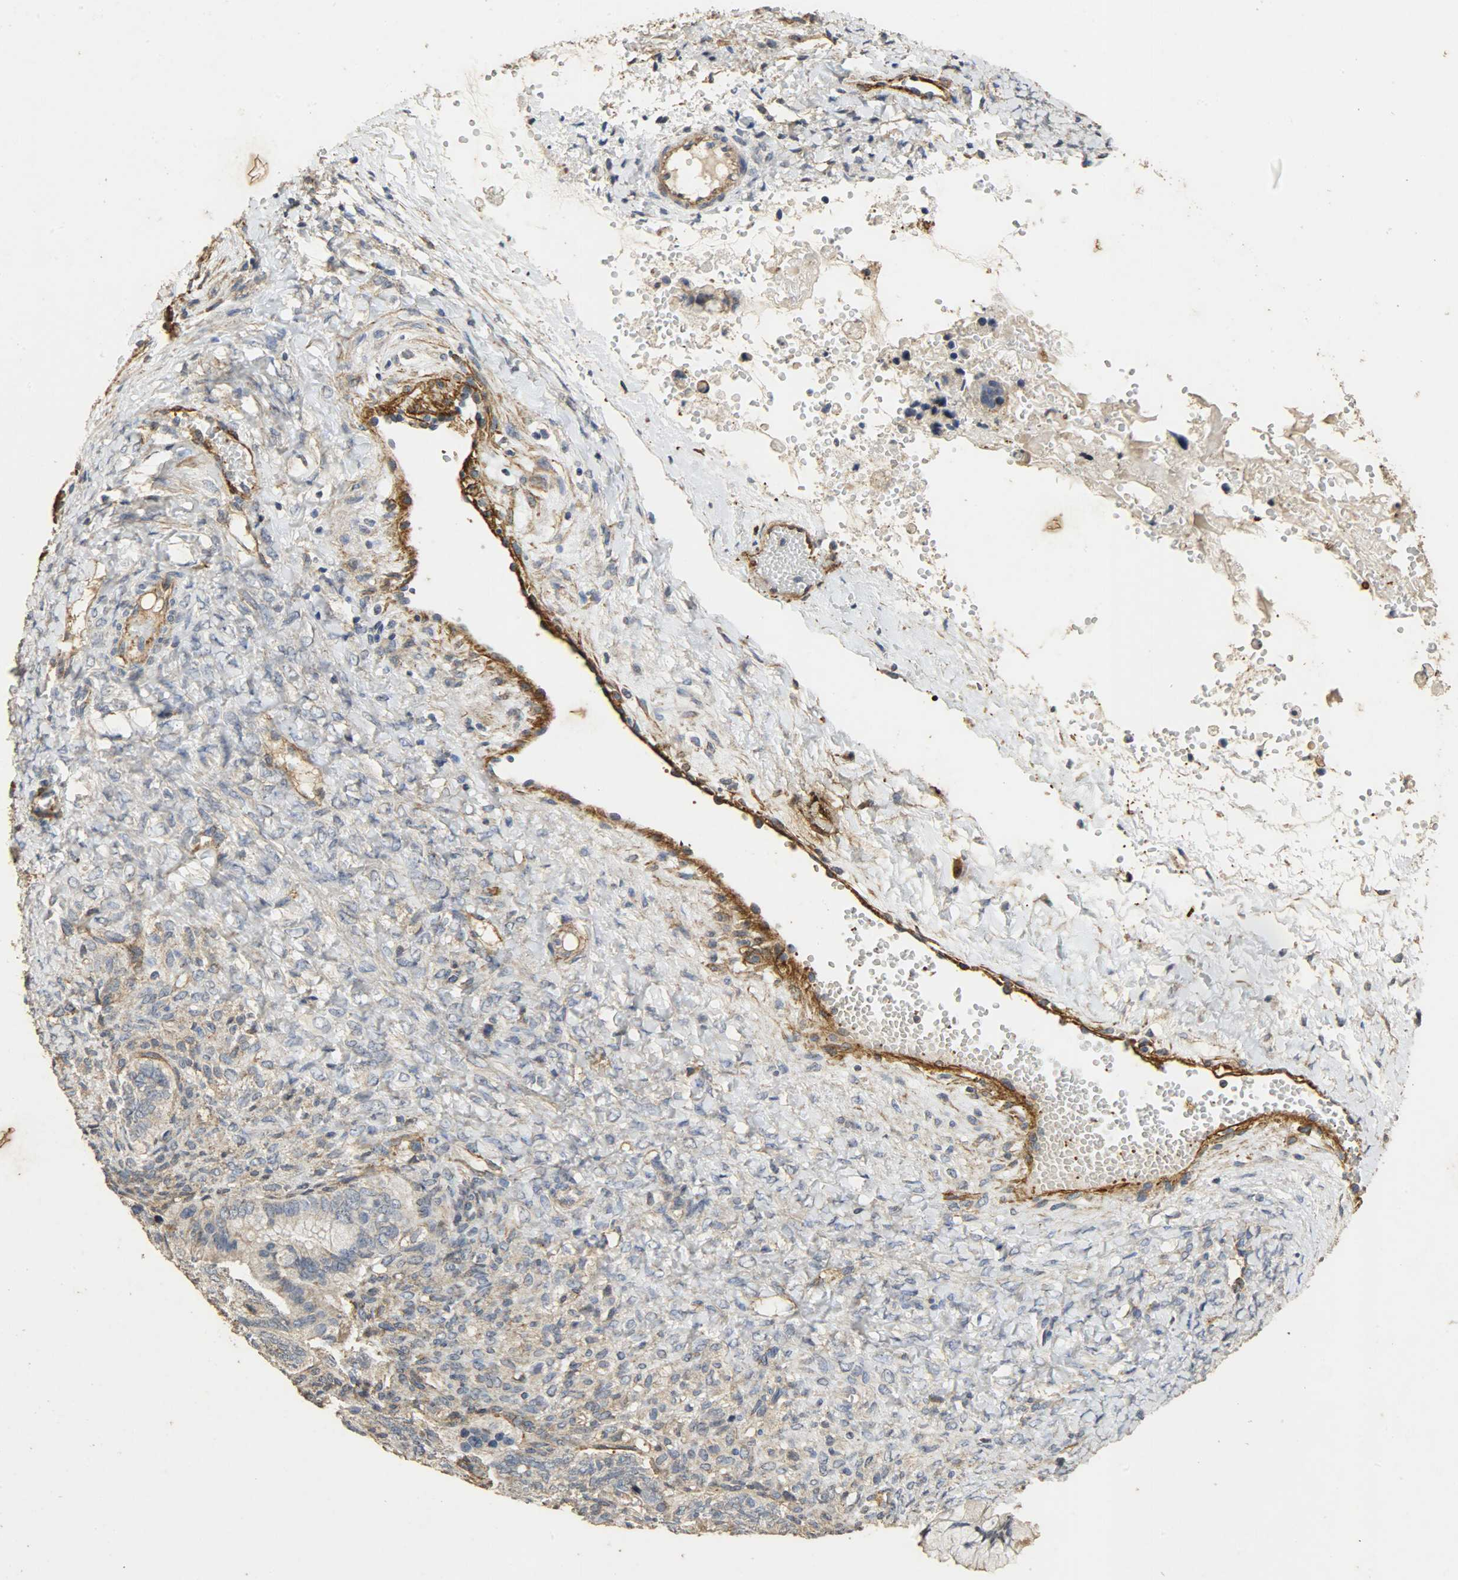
{"staining": {"intensity": "weak", "quantity": "25%-75%", "location": "cytoplasmic/membranous"}, "tissue": "ovarian cancer", "cell_type": "Tumor cells", "image_type": "cancer", "snomed": [{"axis": "morphology", "description": "Cystadenocarcinoma, mucinous, NOS"}, {"axis": "topography", "description": "Ovary"}], "caption": "Ovarian cancer (mucinous cystadenocarcinoma) stained for a protein (brown) shows weak cytoplasmic/membranous positive staining in about 25%-75% of tumor cells.", "gene": "TPM4", "patient": {"sex": "female", "age": 36}}